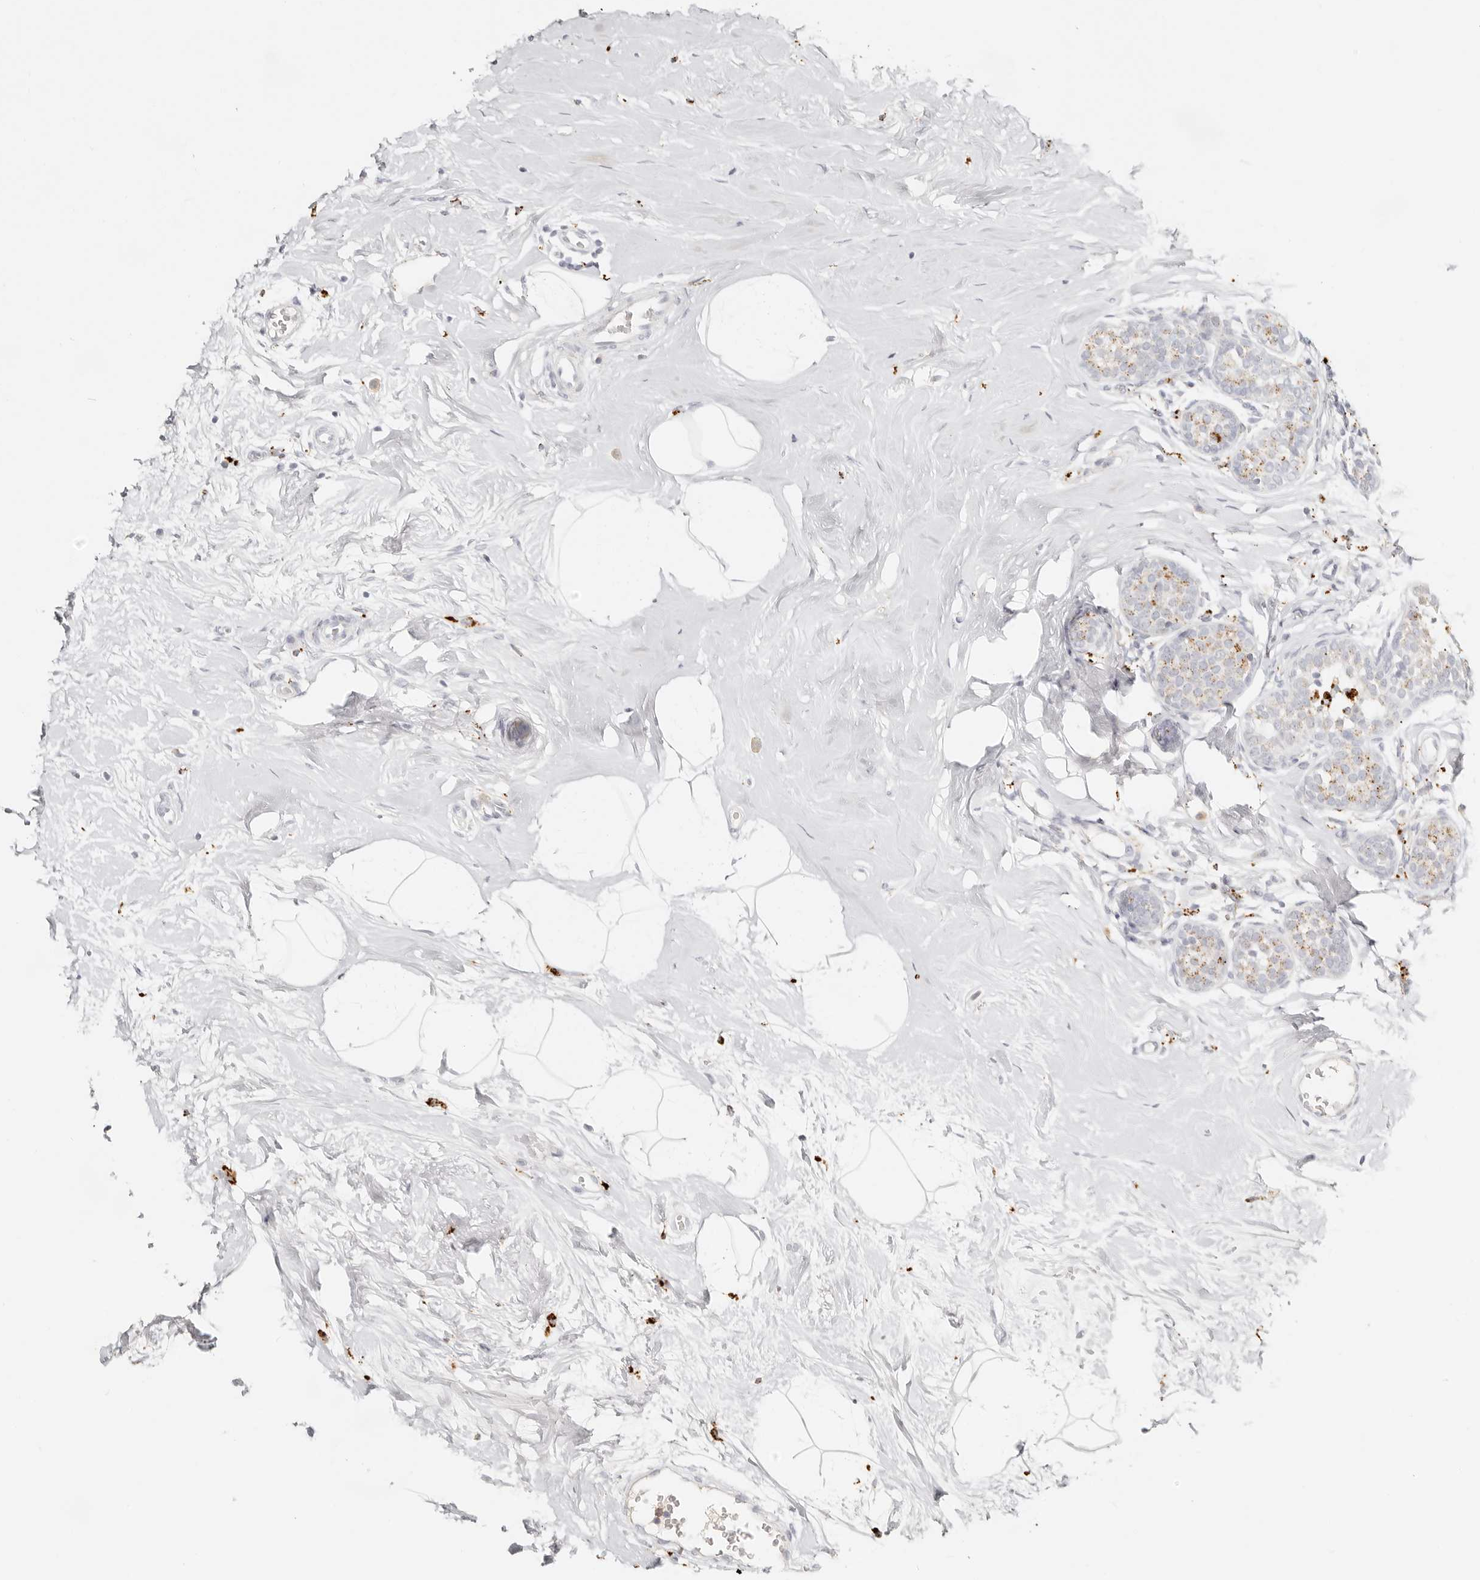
{"staining": {"intensity": "weak", "quantity": "<25%", "location": "cytoplasmic/membranous"}, "tissue": "breast cancer", "cell_type": "Tumor cells", "image_type": "cancer", "snomed": [{"axis": "morphology", "description": "Lobular carcinoma, in situ"}, {"axis": "morphology", "description": "Lobular carcinoma"}, {"axis": "topography", "description": "Breast"}], "caption": "Breast cancer (lobular carcinoma in situ) stained for a protein using immunohistochemistry displays no expression tumor cells.", "gene": "RNASET2", "patient": {"sex": "female", "age": 41}}